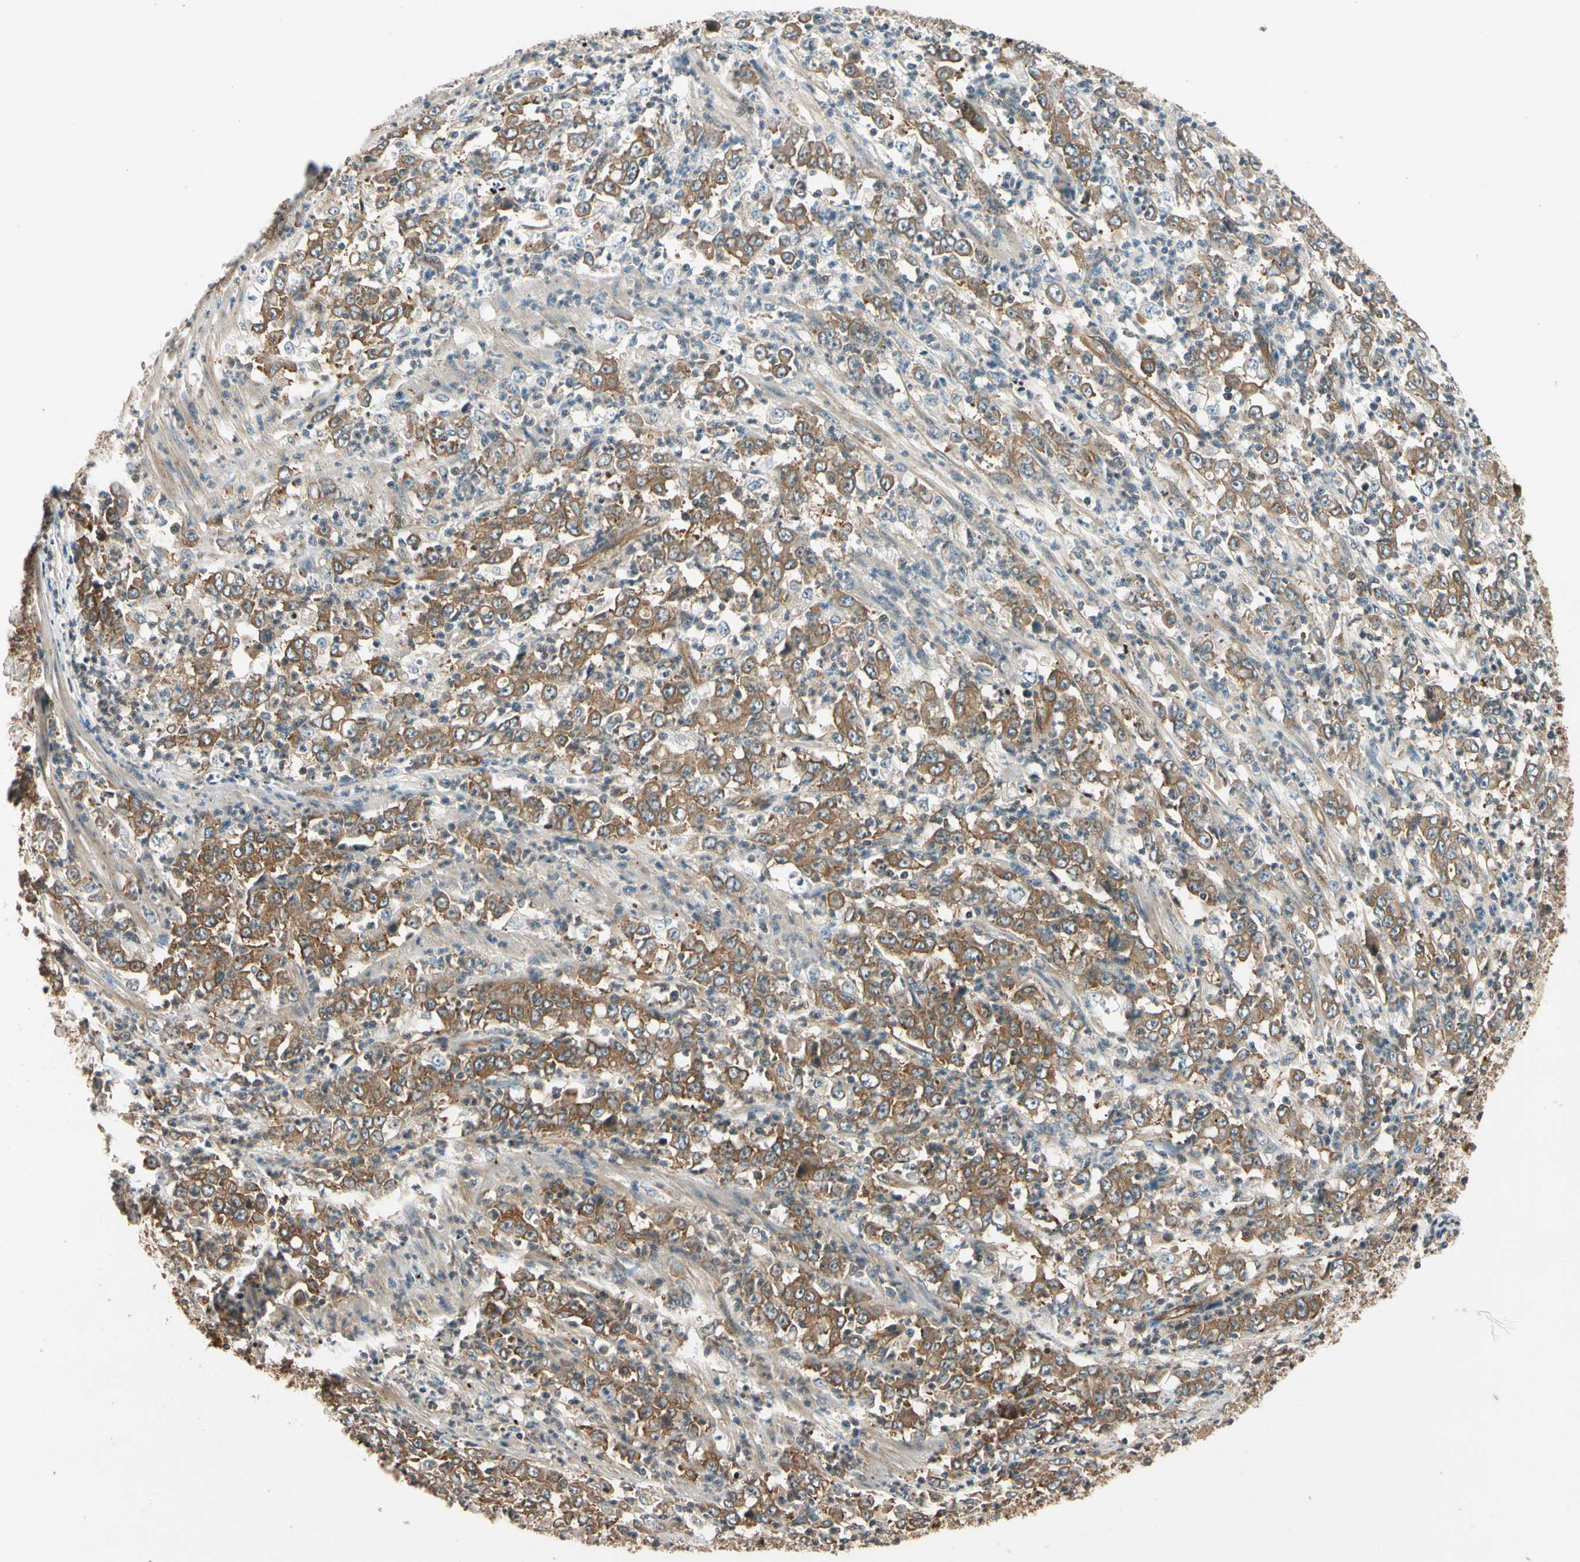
{"staining": {"intensity": "weak", "quantity": ">75%", "location": "cytoplasmic/membranous"}, "tissue": "stomach cancer", "cell_type": "Tumor cells", "image_type": "cancer", "snomed": [{"axis": "morphology", "description": "Adenocarcinoma, NOS"}, {"axis": "topography", "description": "Stomach, lower"}], "caption": "Stomach cancer stained for a protein reveals weak cytoplasmic/membranous positivity in tumor cells.", "gene": "ROCK2", "patient": {"sex": "female", "age": 71}}